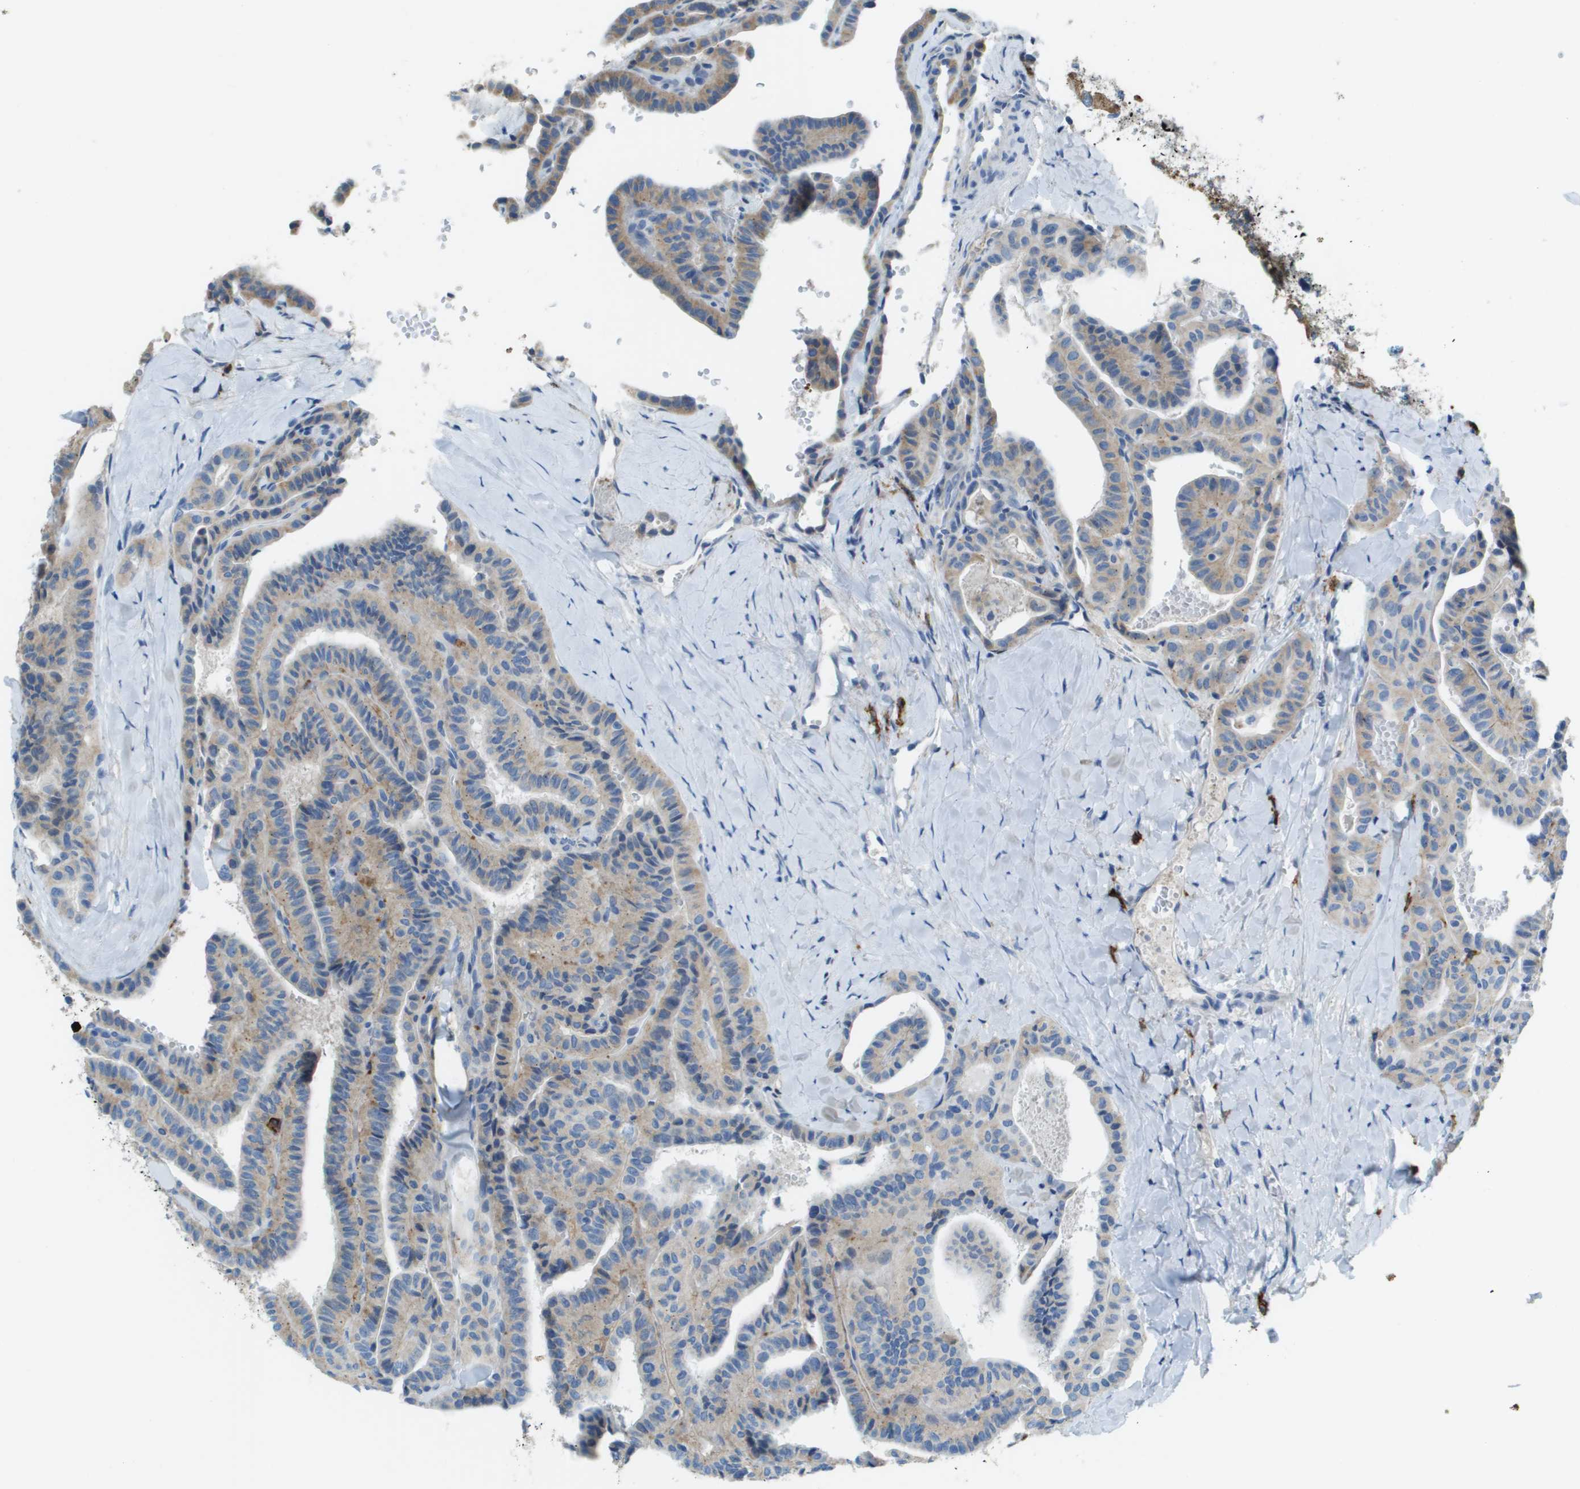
{"staining": {"intensity": "weak", "quantity": ">75%", "location": "cytoplasmic/membranous"}, "tissue": "thyroid cancer", "cell_type": "Tumor cells", "image_type": "cancer", "snomed": [{"axis": "morphology", "description": "Papillary adenocarcinoma, NOS"}, {"axis": "topography", "description": "Thyroid gland"}], "caption": "Papillary adenocarcinoma (thyroid) stained with DAB (3,3'-diaminobenzidine) IHC shows low levels of weak cytoplasmic/membranous expression in about >75% of tumor cells.", "gene": "SDC1", "patient": {"sex": "male", "age": 77}}